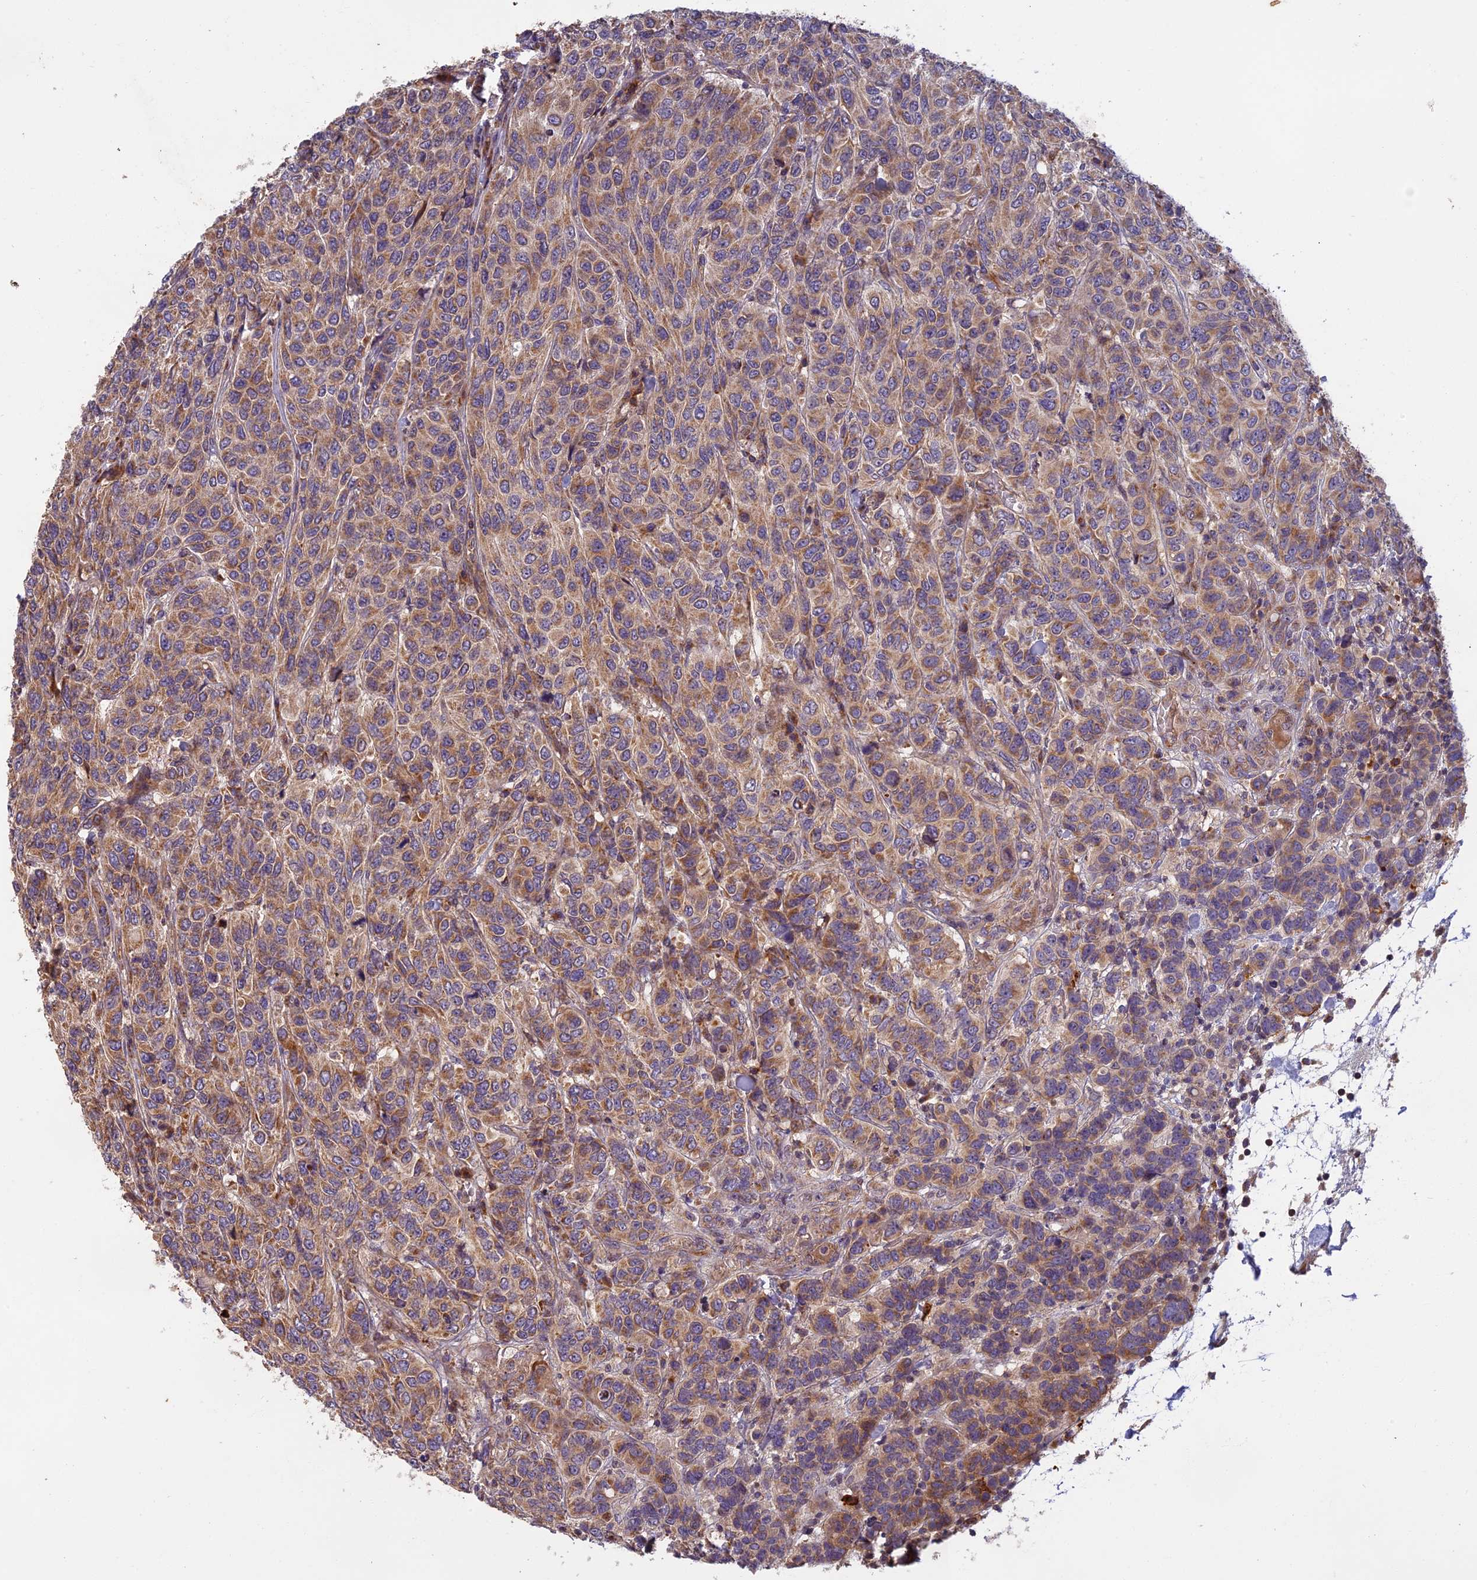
{"staining": {"intensity": "moderate", "quantity": ">75%", "location": "cytoplasmic/membranous"}, "tissue": "breast cancer", "cell_type": "Tumor cells", "image_type": "cancer", "snomed": [{"axis": "morphology", "description": "Duct carcinoma"}, {"axis": "topography", "description": "Breast"}], "caption": "Moderate cytoplasmic/membranous staining for a protein is identified in approximately >75% of tumor cells of breast cancer (intraductal carcinoma) using immunohistochemistry.", "gene": "EDAR", "patient": {"sex": "female", "age": 55}}